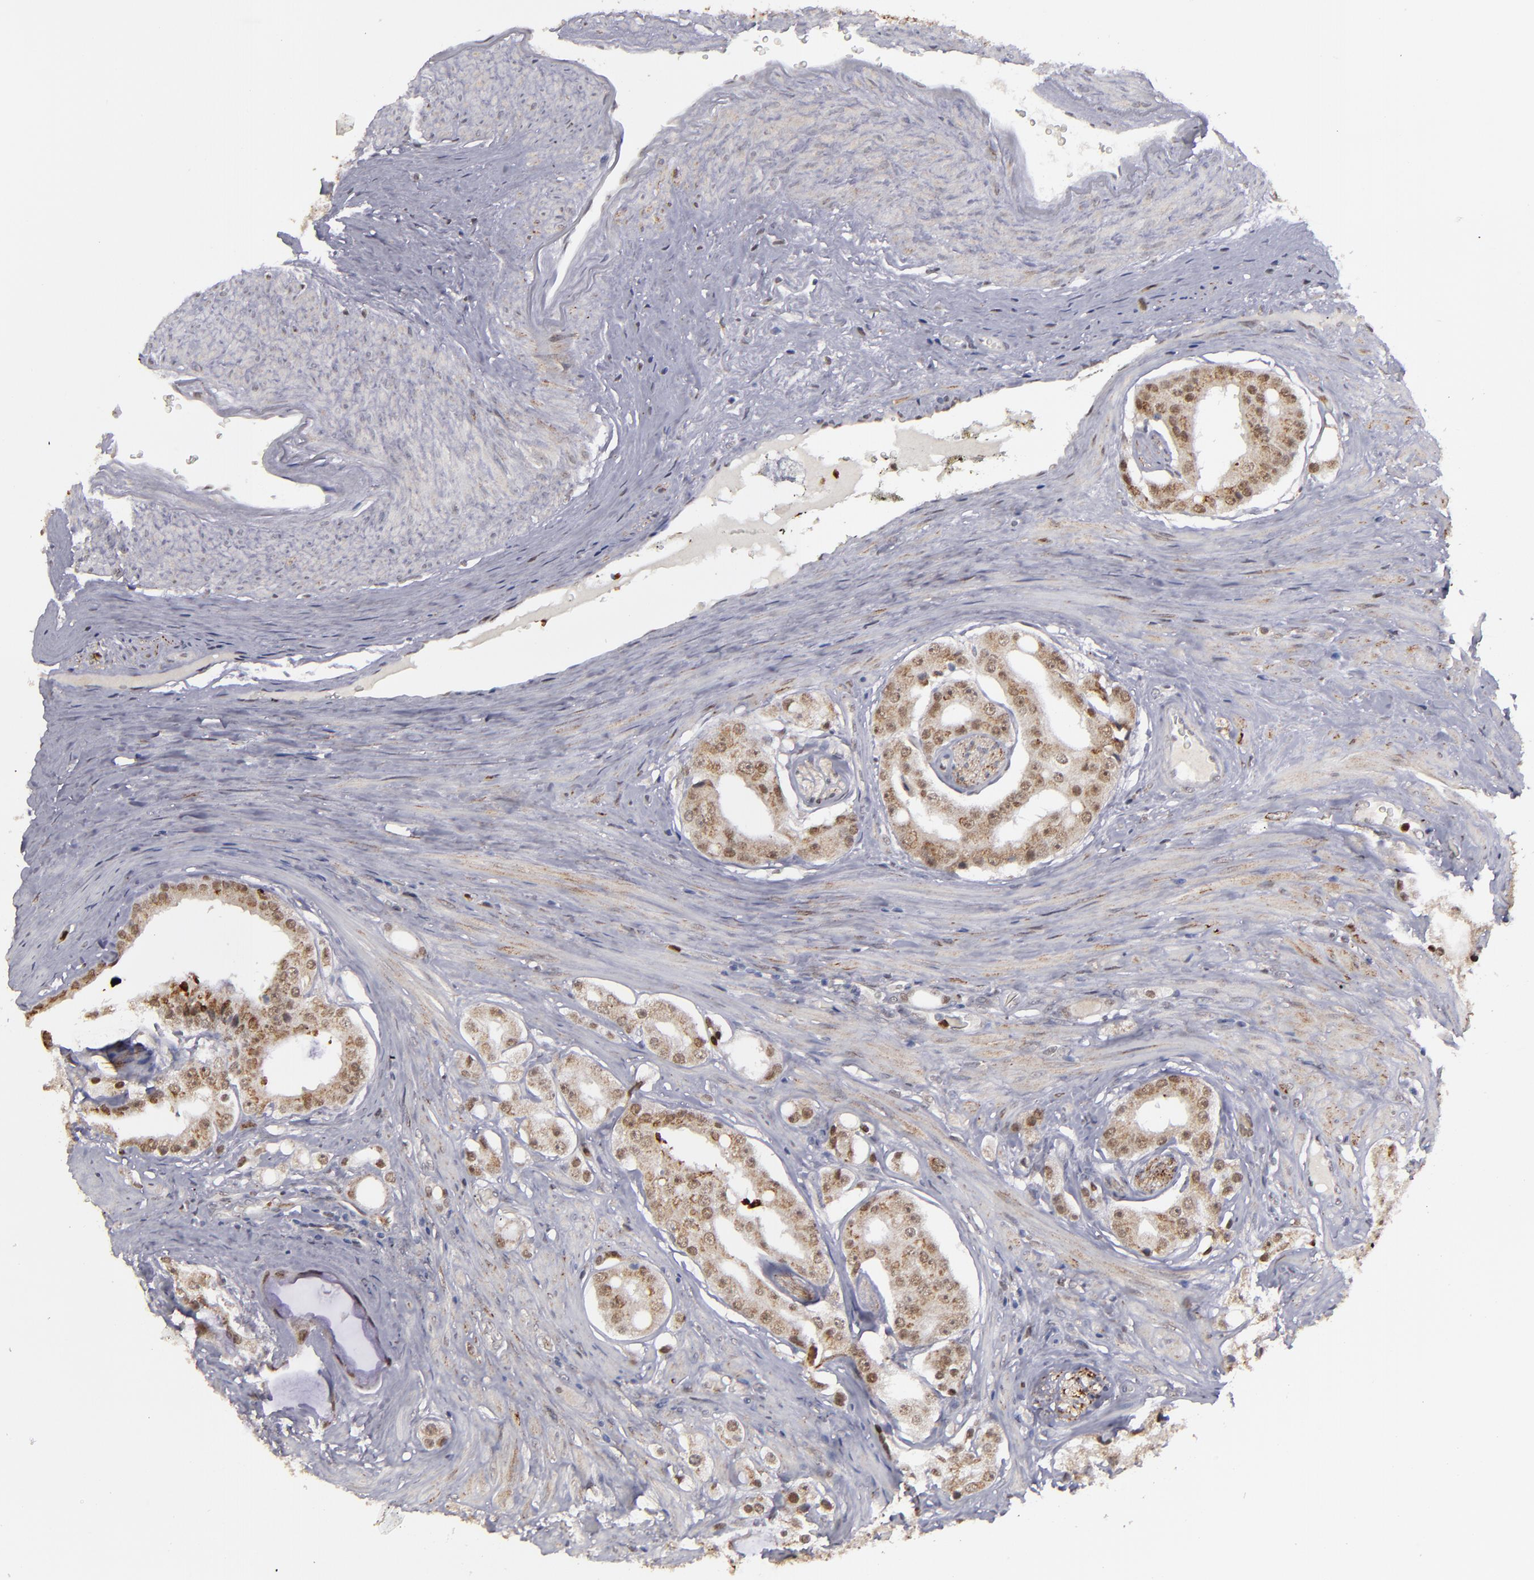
{"staining": {"intensity": "weak", "quantity": "25%-75%", "location": "nuclear"}, "tissue": "prostate cancer", "cell_type": "Tumor cells", "image_type": "cancer", "snomed": [{"axis": "morphology", "description": "Adenocarcinoma, High grade"}, {"axis": "topography", "description": "Prostate"}], "caption": "This micrograph shows adenocarcinoma (high-grade) (prostate) stained with immunohistochemistry (IHC) to label a protein in brown. The nuclear of tumor cells show weak positivity for the protein. Nuclei are counter-stained blue.", "gene": "RREB1", "patient": {"sex": "male", "age": 68}}